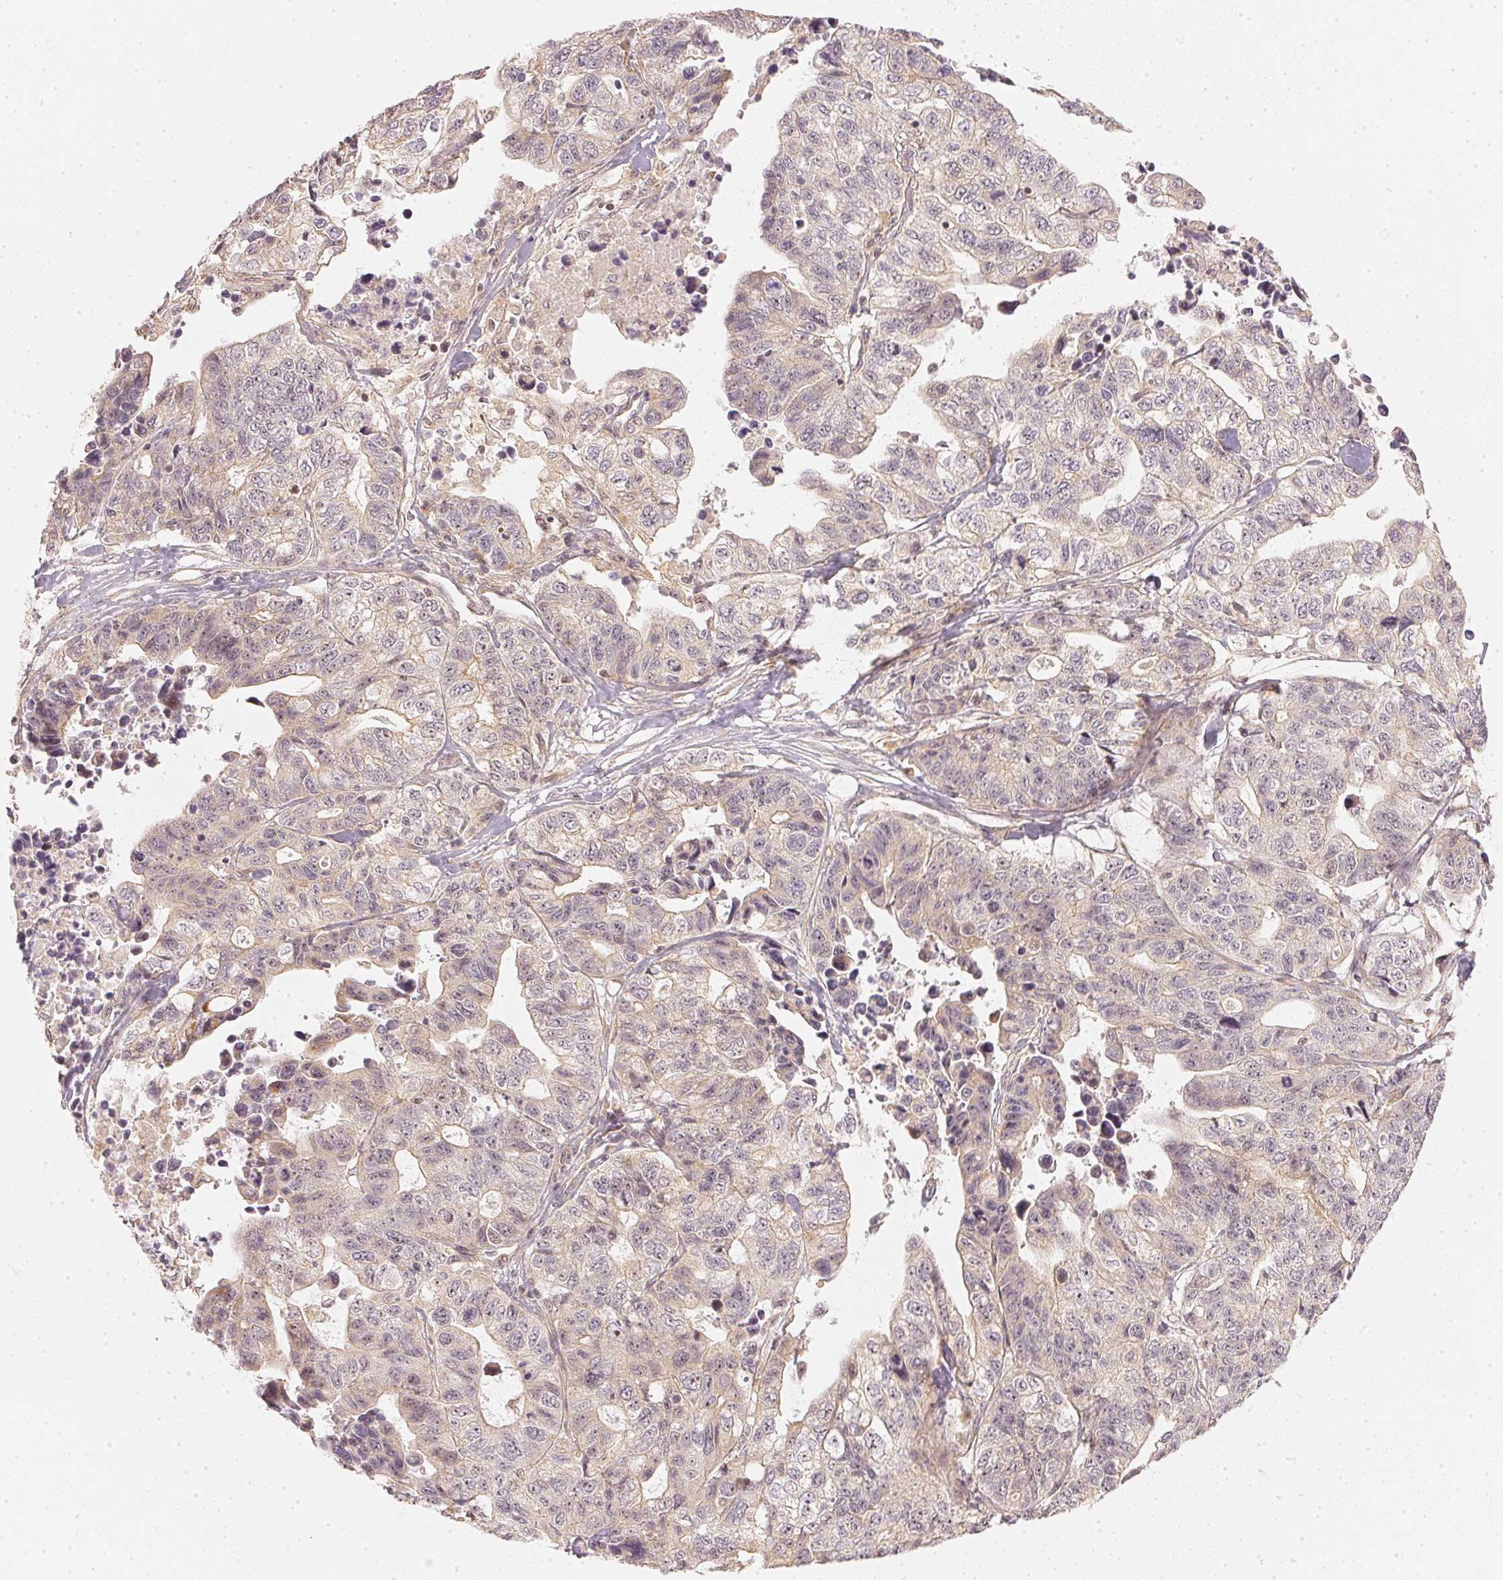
{"staining": {"intensity": "weak", "quantity": "<25%", "location": "cytoplasmic/membranous"}, "tissue": "stomach cancer", "cell_type": "Tumor cells", "image_type": "cancer", "snomed": [{"axis": "morphology", "description": "Adenocarcinoma, NOS"}, {"axis": "topography", "description": "Stomach, upper"}], "caption": "IHC photomicrograph of stomach adenocarcinoma stained for a protein (brown), which reveals no positivity in tumor cells.", "gene": "WDR54", "patient": {"sex": "female", "age": 67}}